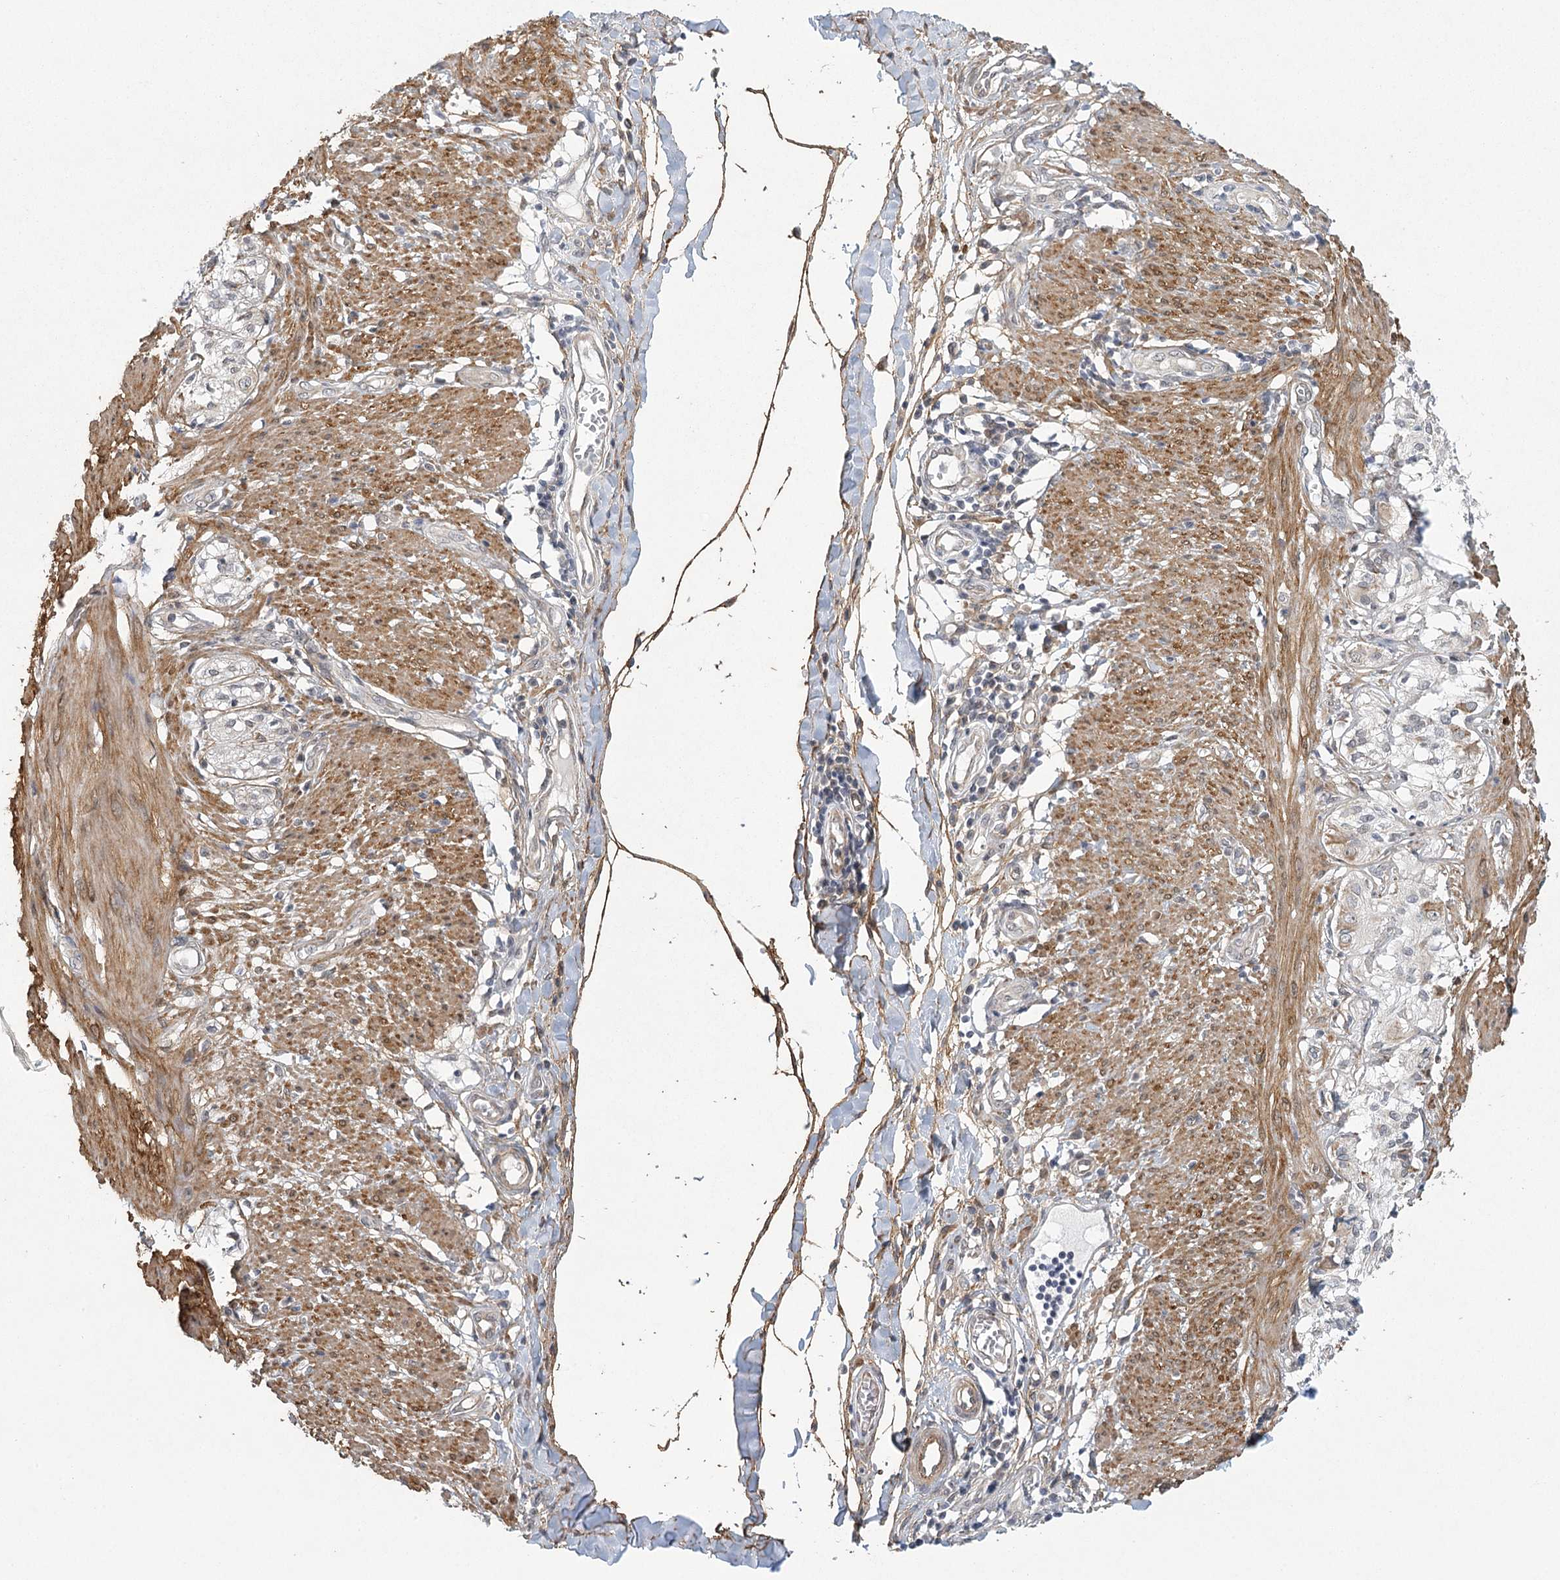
{"staining": {"intensity": "moderate", "quantity": ">75%", "location": "cytoplasmic/membranous"}, "tissue": "smooth muscle", "cell_type": "Smooth muscle cells", "image_type": "normal", "snomed": [{"axis": "morphology", "description": "Normal tissue, NOS"}, {"axis": "morphology", "description": "Adenocarcinoma, NOS"}, {"axis": "topography", "description": "Colon"}, {"axis": "topography", "description": "Peripheral nerve tissue"}], "caption": "Immunohistochemistry (IHC) photomicrograph of unremarkable smooth muscle: human smooth muscle stained using IHC reveals medium levels of moderate protein expression localized specifically in the cytoplasmic/membranous of smooth muscle cells, appearing as a cytoplasmic/membranous brown color.", "gene": "MED28", "patient": {"sex": "male", "age": 14}}